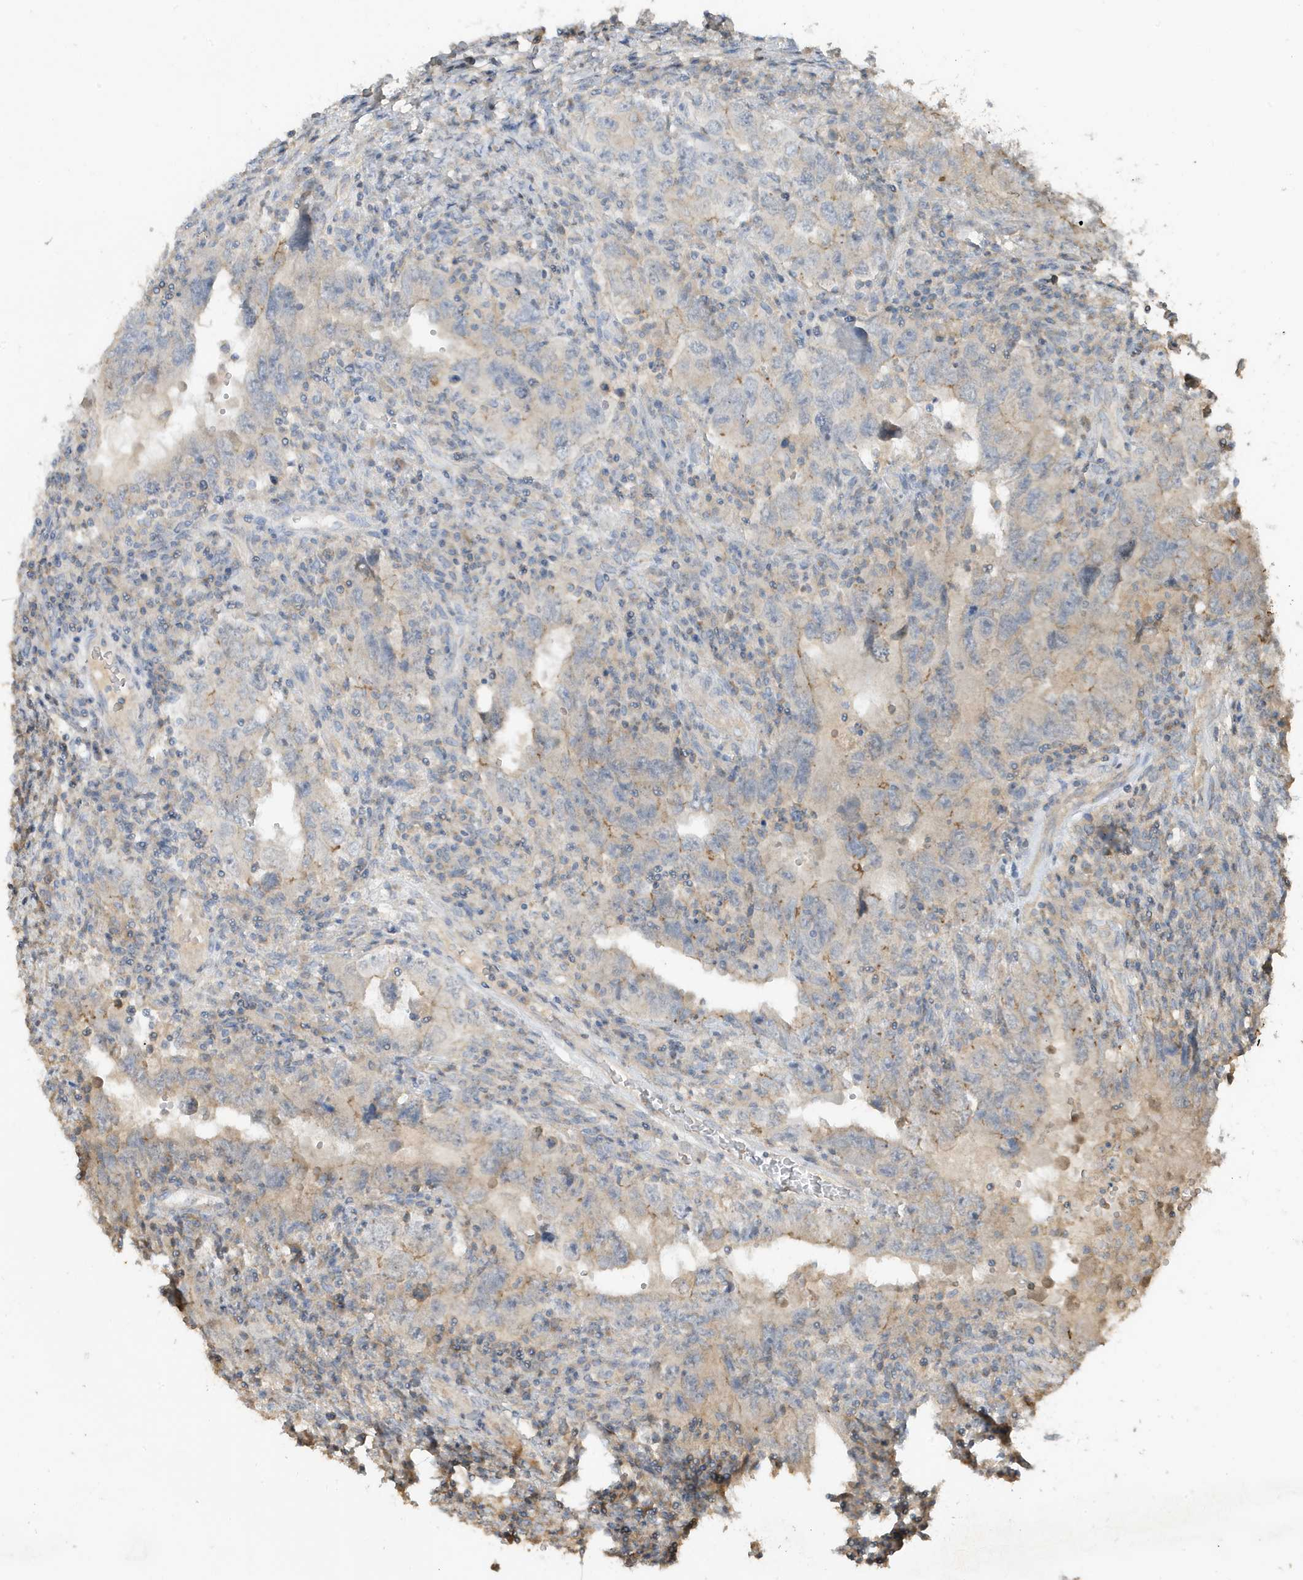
{"staining": {"intensity": "weak", "quantity": "25%-75%", "location": "cytoplasmic/membranous"}, "tissue": "testis cancer", "cell_type": "Tumor cells", "image_type": "cancer", "snomed": [{"axis": "morphology", "description": "Carcinoma, Embryonal, NOS"}, {"axis": "topography", "description": "Testis"}], "caption": "Immunohistochemical staining of embryonal carcinoma (testis) reveals weak cytoplasmic/membranous protein staining in about 25%-75% of tumor cells.", "gene": "PRRT3", "patient": {"sex": "male", "age": 26}}